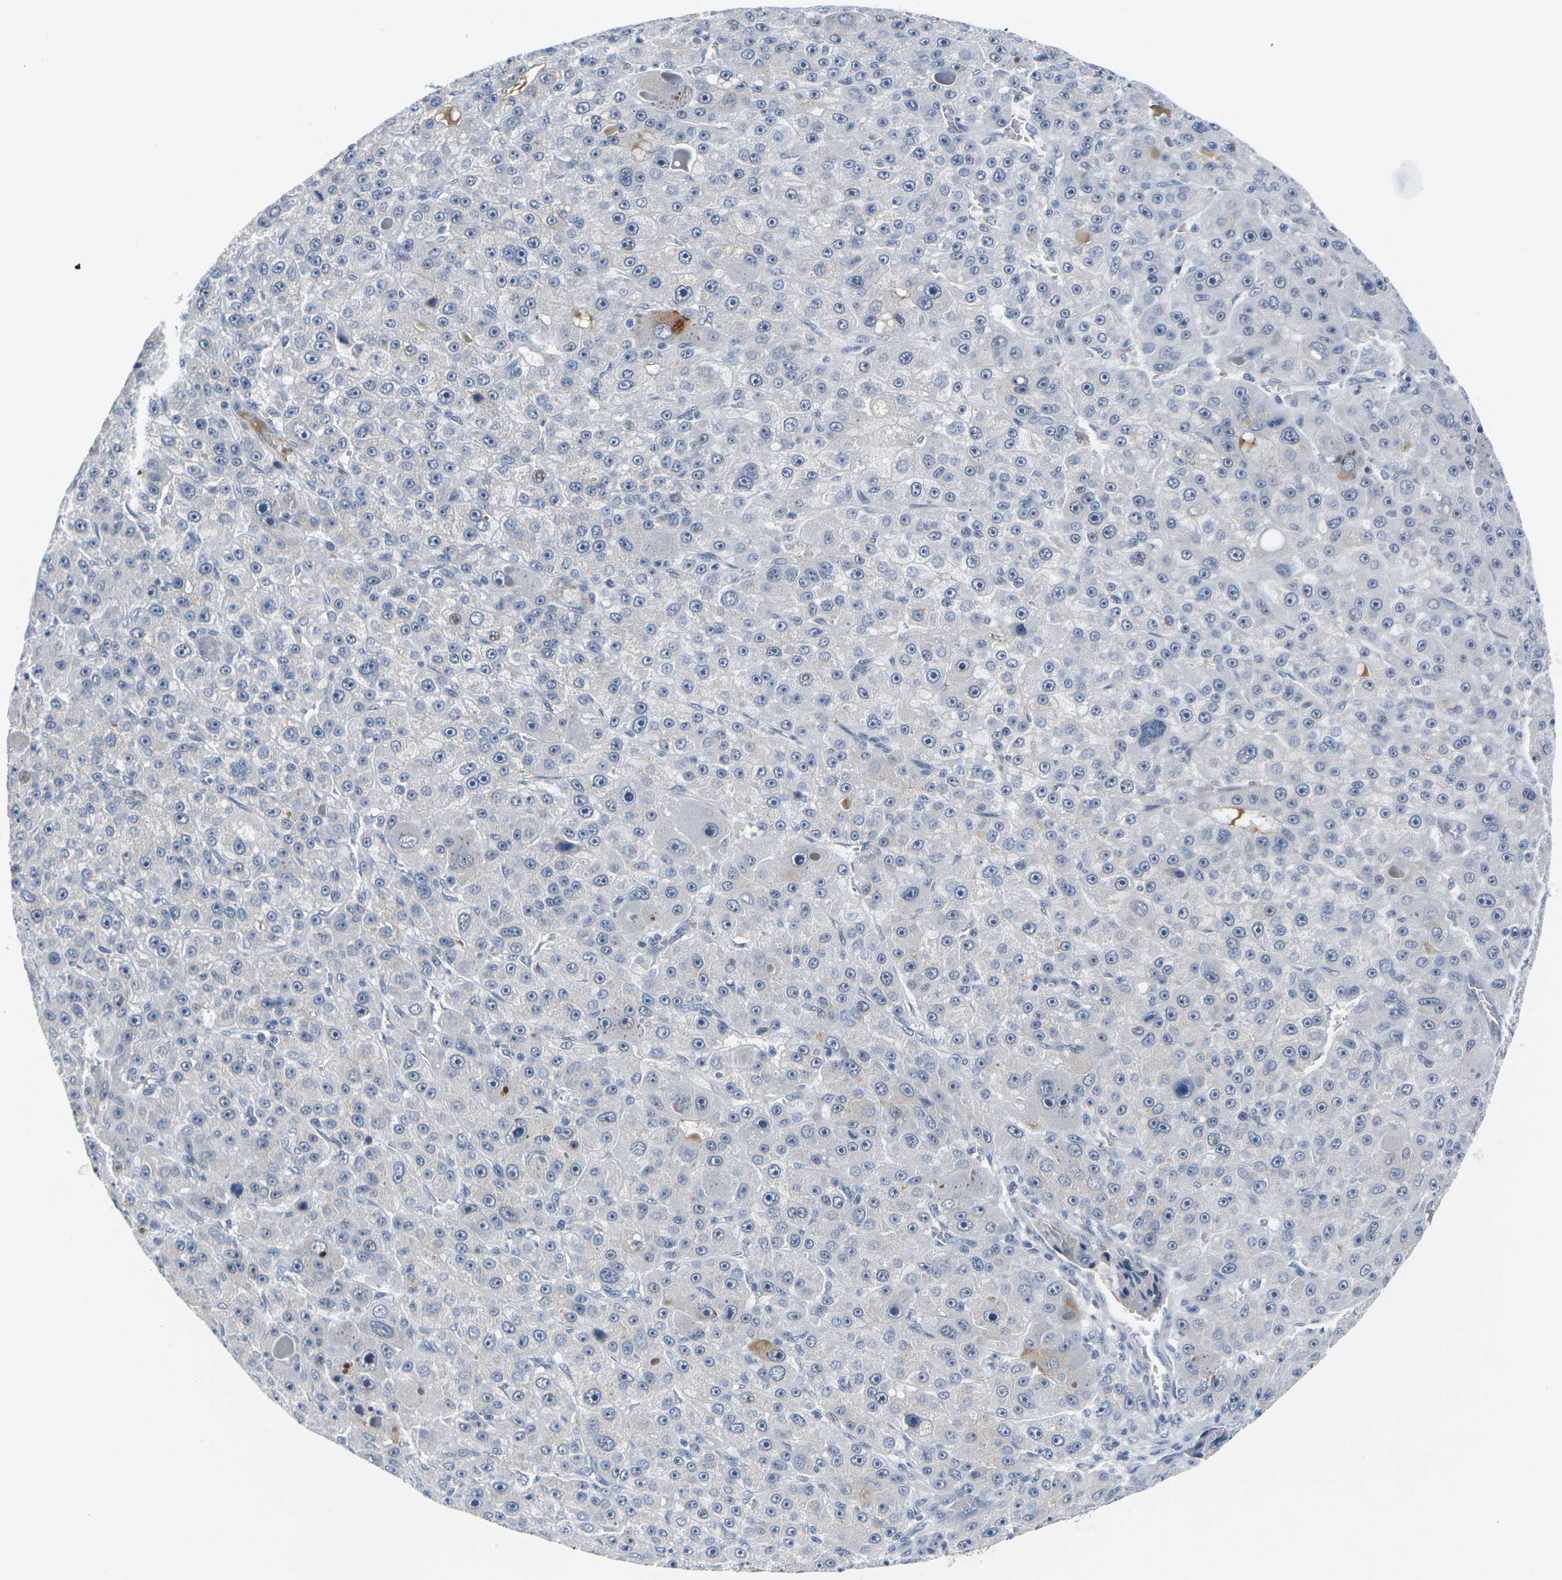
{"staining": {"intensity": "moderate", "quantity": "<25%", "location": "cytoplasmic/membranous"}, "tissue": "liver cancer", "cell_type": "Tumor cells", "image_type": "cancer", "snomed": [{"axis": "morphology", "description": "Carcinoma, Hepatocellular, NOS"}, {"axis": "topography", "description": "Liver"}], "caption": "Liver cancer (hepatocellular carcinoma) was stained to show a protein in brown. There is low levels of moderate cytoplasmic/membranous staining in approximately <25% of tumor cells.", "gene": "PKP2", "patient": {"sex": "male", "age": 76}}